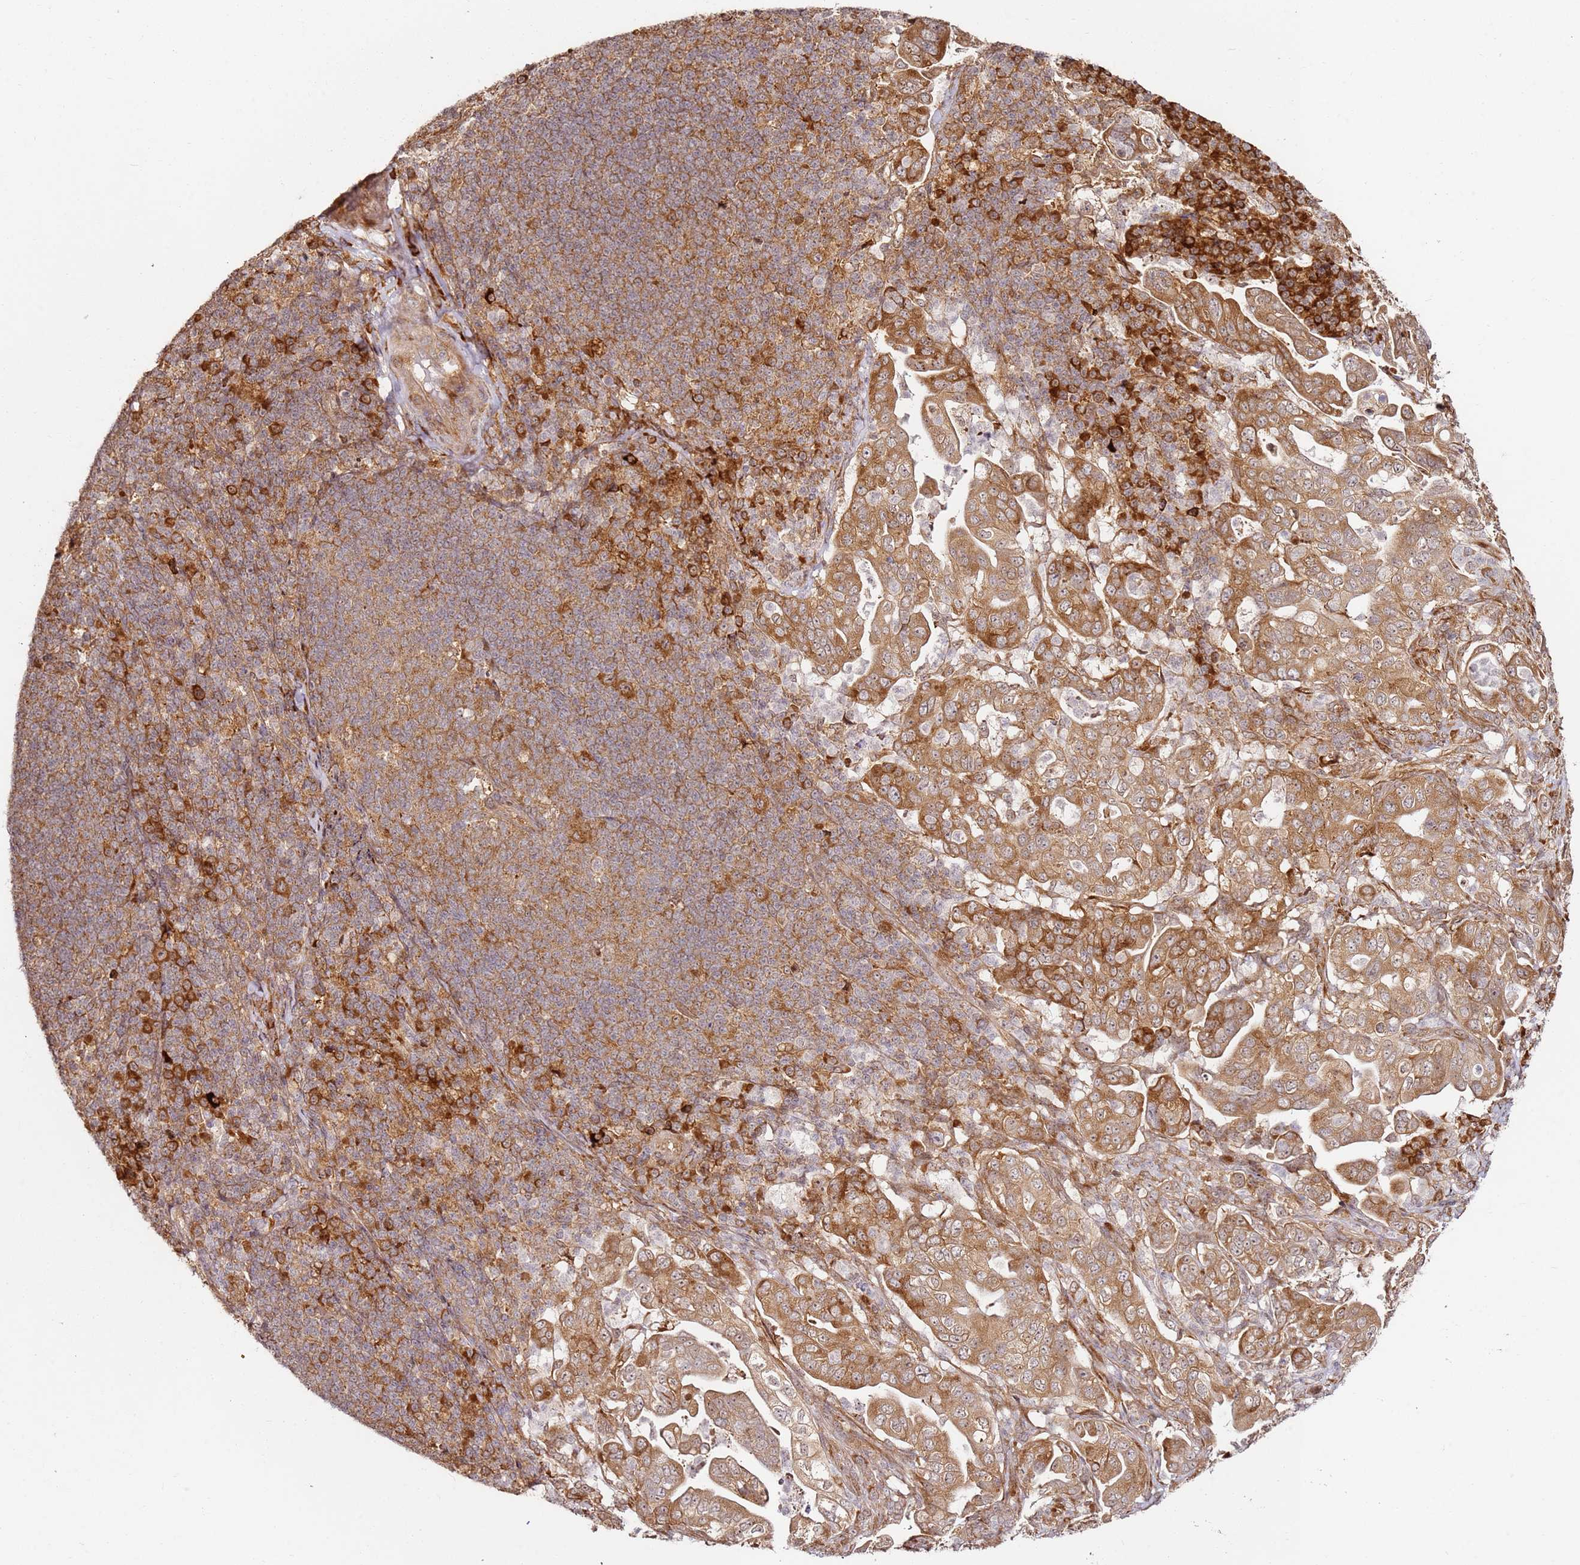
{"staining": {"intensity": "moderate", "quantity": ">75%", "location": "cytoplasmic/membranous"}, "tissue": "pancreatic cancer", "cell_type": "Tumor cells", "image_type": "cancer", "snomed": [{"axis": "morphology", "description": "Normal tissue, NOS"}, {"axis": "morphology", "description": "Adenocarcinoma, NOS"}, {"axis": "topography", "description": "Lymph node"}, {"axis": "topography", "description": "Pancreas"}], "caption": "Protein analysis of pancreatic cancer (adenocarcinoma) tissue shows moderate cytoplasmic/membranous positivity in about >75% of tumor cells.", "gene": "RPS3A", "patient": {"sex": "female", "age": 67}}